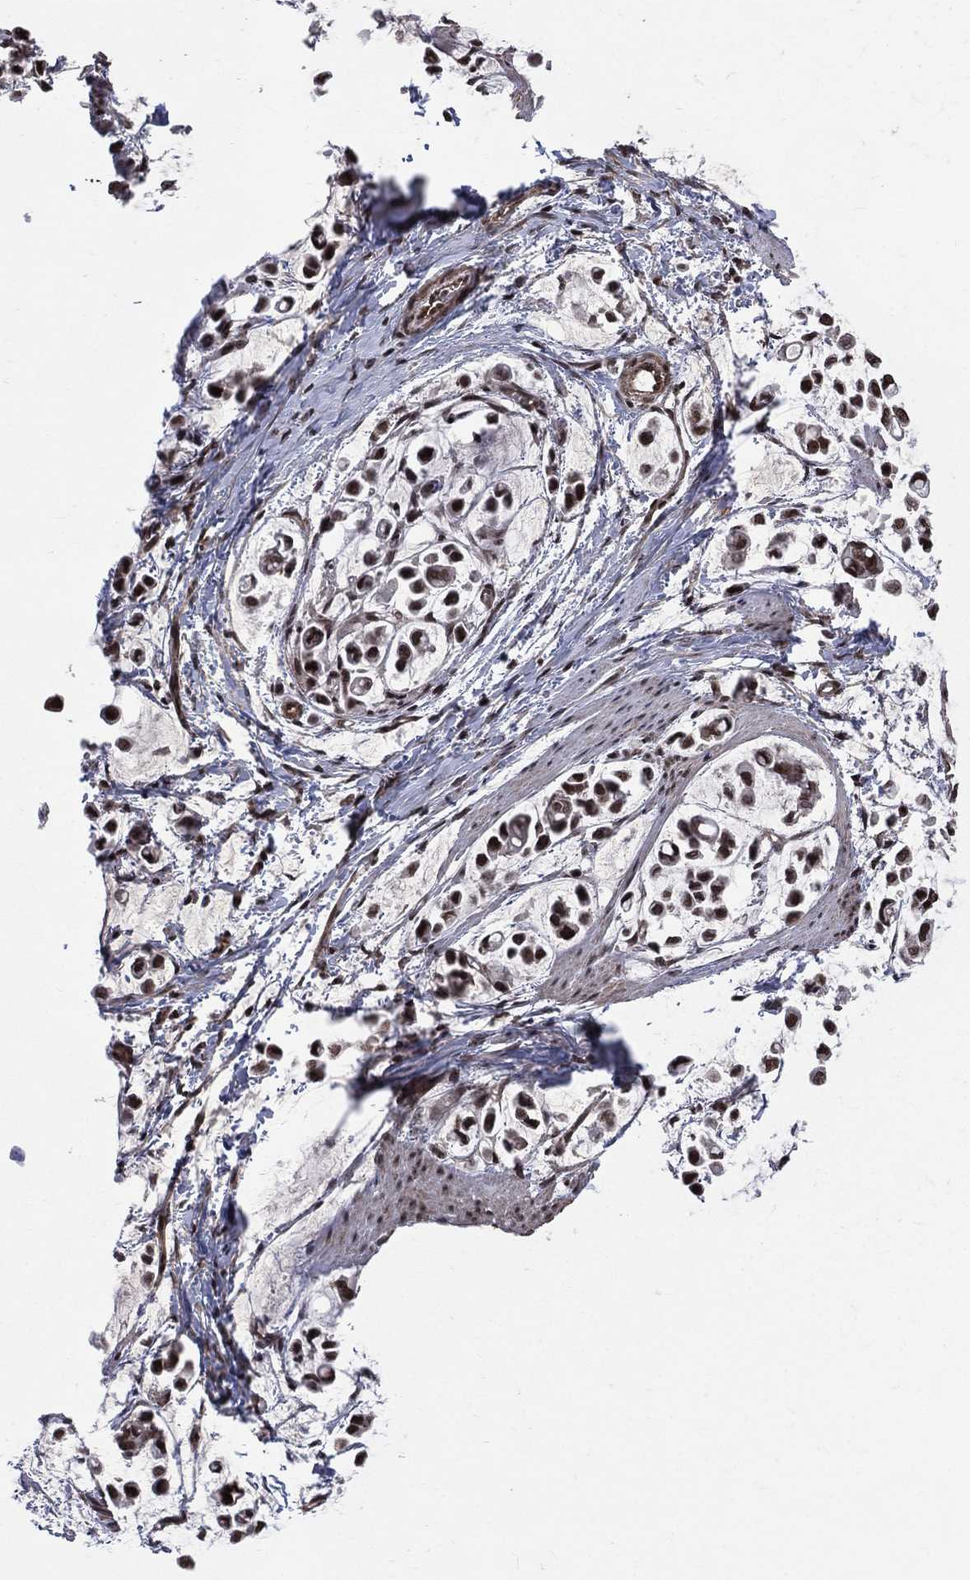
{"staining": {"intensity": "strong", "quantity": ">75%", "location": "nuclear"}, "tissue": "stomach cancer", "cell_type": "Tumor cells", "image_type": "cancer", "snomed": [{"axis": "morphology", "description": "Adenocarcinoma, NOS"}, {"axis": "topography", "description": "Stomach"}], "caption": "IHC histopathology image of neoplastic tissue: stomach adenocarcinoma stained using IHC demonstrates high levels of strong protein expression localized specifically in the nuclear of tumor cells, appearing as a nuclear brown color.", "gene": "SMC3", "patient": {"sex": "male", "age": 82}}